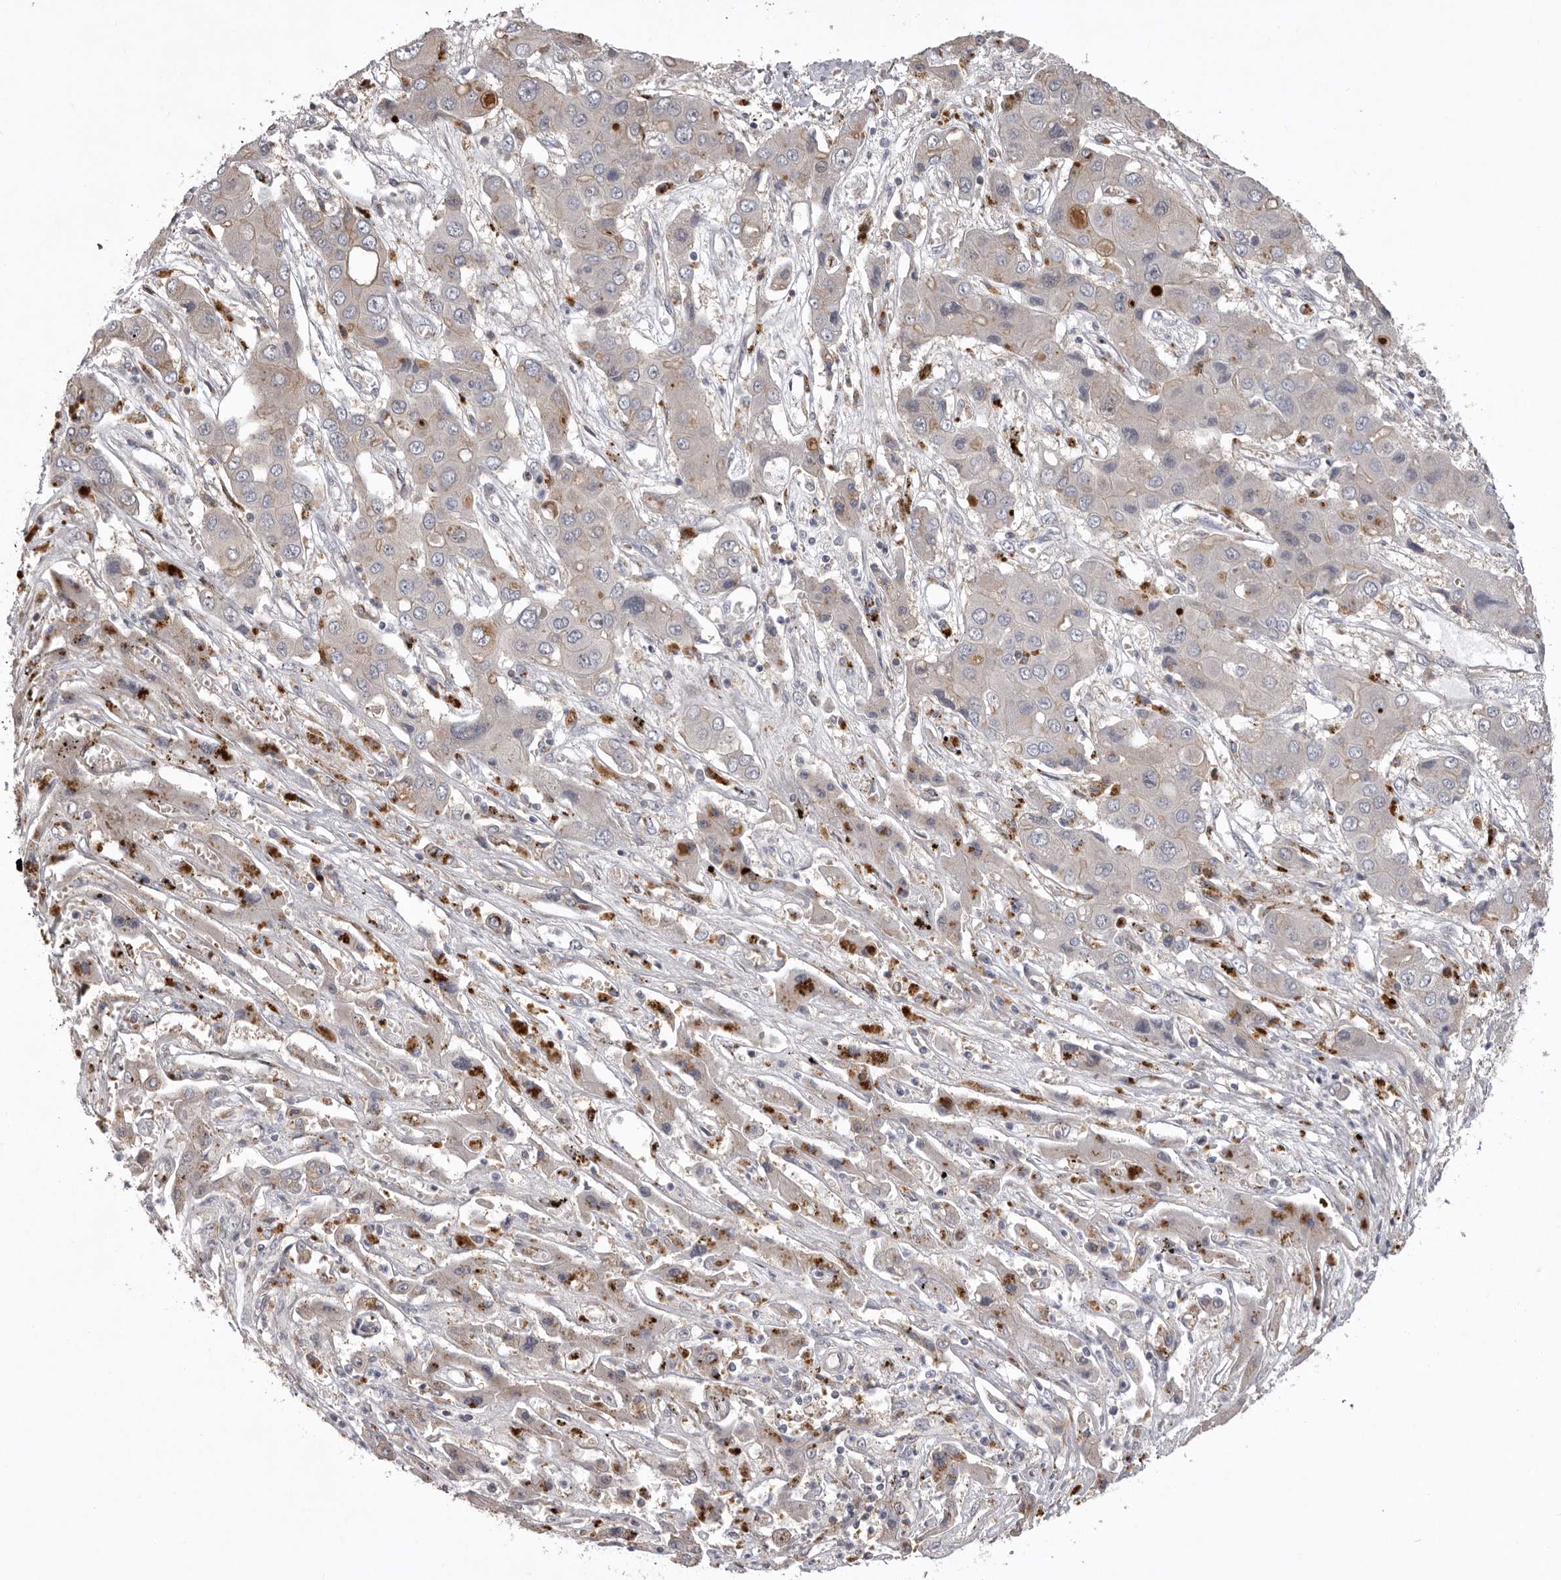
{"staining": {"intensity": "weak", "quantity": "<25%", "location": "cytoplasmic/membranous"}, "tissue": "liver cancer", "cell_type": "Tumor cells", "image_type": "cancer", "snomed": [{"axis": "morphology", "description": "Cholangiocarcinoma"}, {"axis": "topography", "description": "Liver"}], "caption": "The image demonstrates no significant staining in tumor cells of liver cholangiocarcinoma. (Immunohistochemistry (ihc), brightfield microscopy, high magnification).", "gene": "WDR47", "patient": {"sex": "male", "age": 67}}